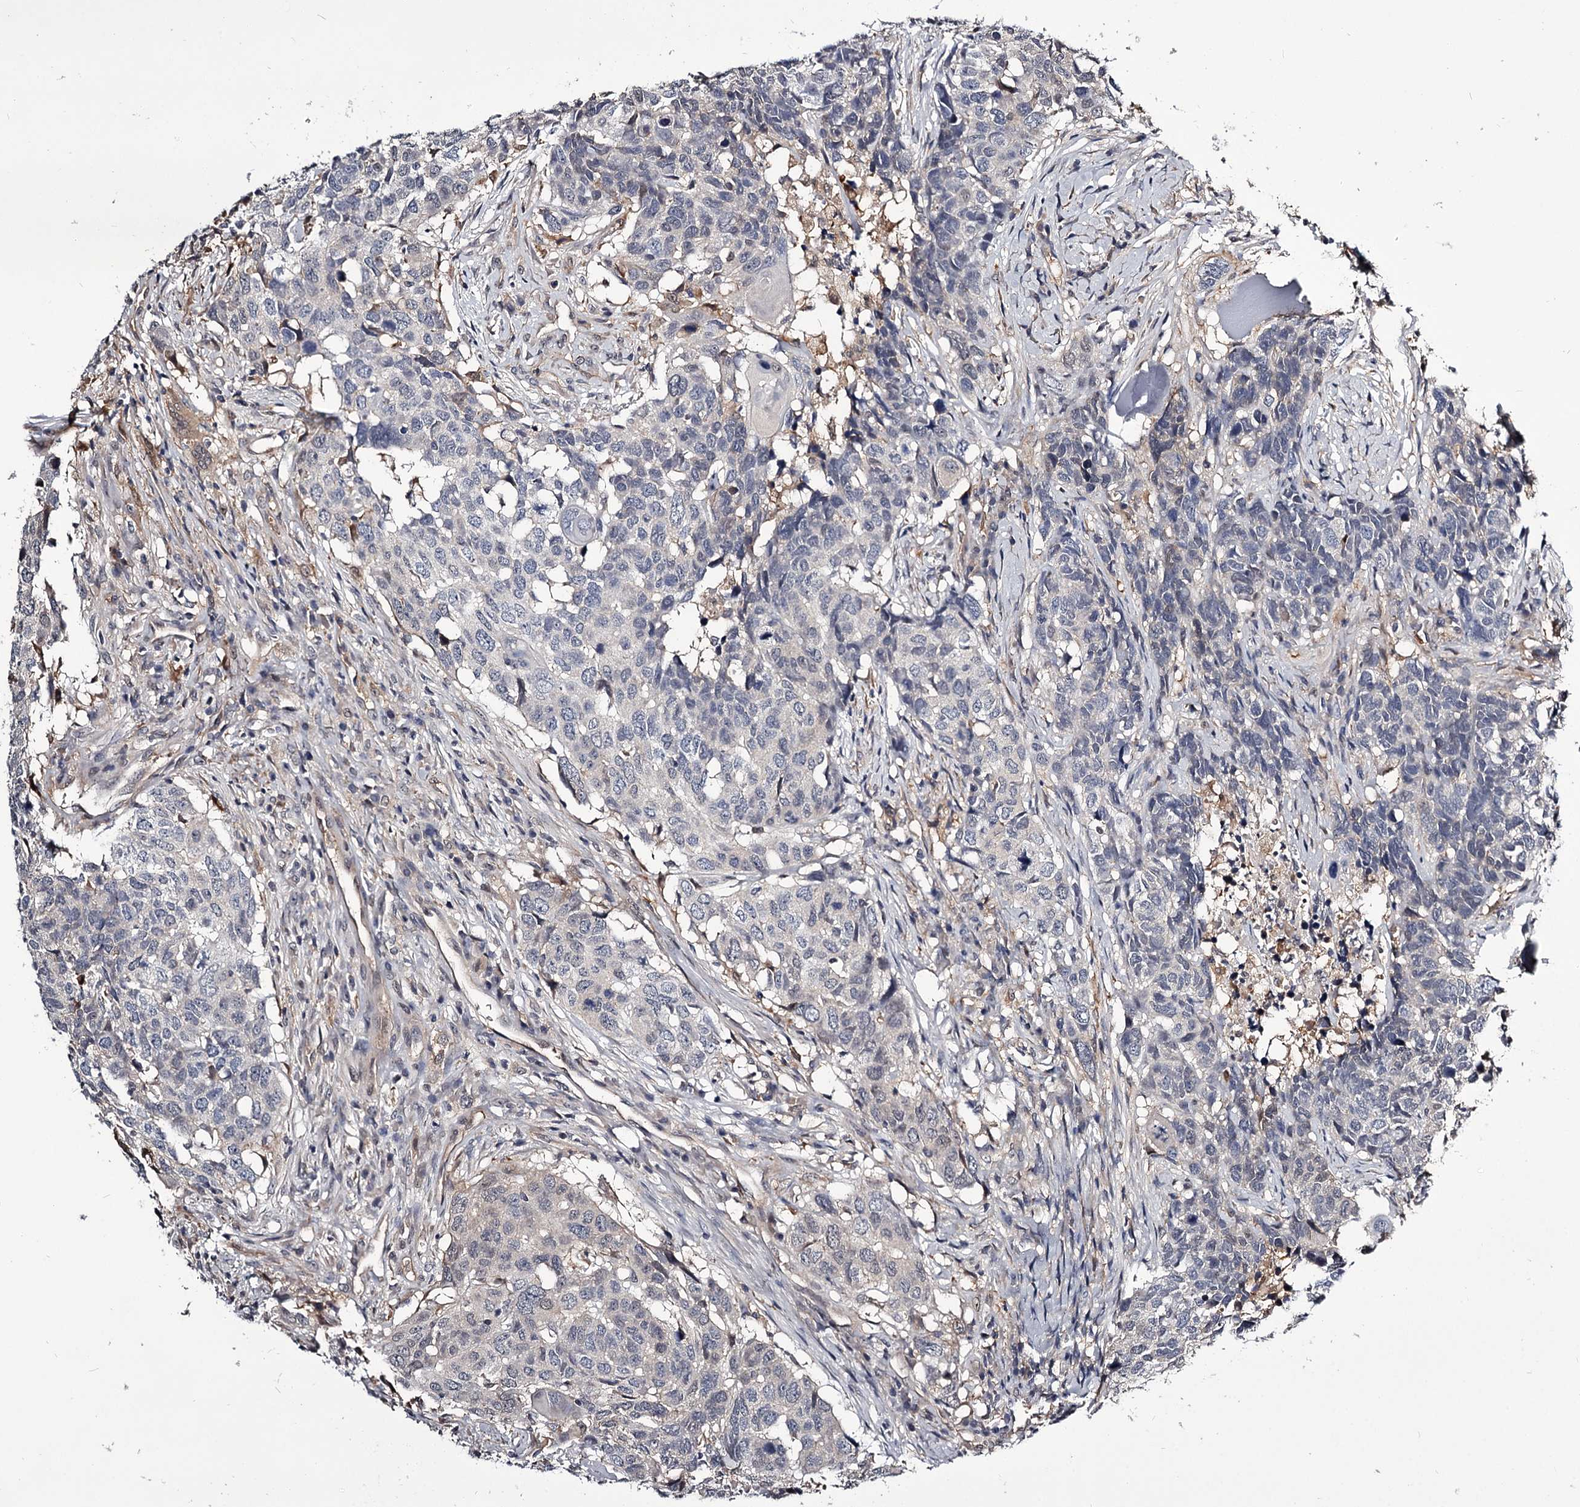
{"staining": {"intensity": "negative", "quantity": "none", "location": "none"}, "tissue": "head and neck cancer", "cell_type": "Tumor cells", "image_type": "cancer", "snomed": [{"axis": "morphology", "description": "Squamous cell carcinoma, NOS"}, {"axis": "topography", "description": "Head-Neck"}], "caption": "A micrograph of squamous cell carcinoma (head and neck) stained for a protein exhibits no brown staining in tumor cells.", "gene": "GSTO1", "patient": {"sex": "male", "age": 66}}